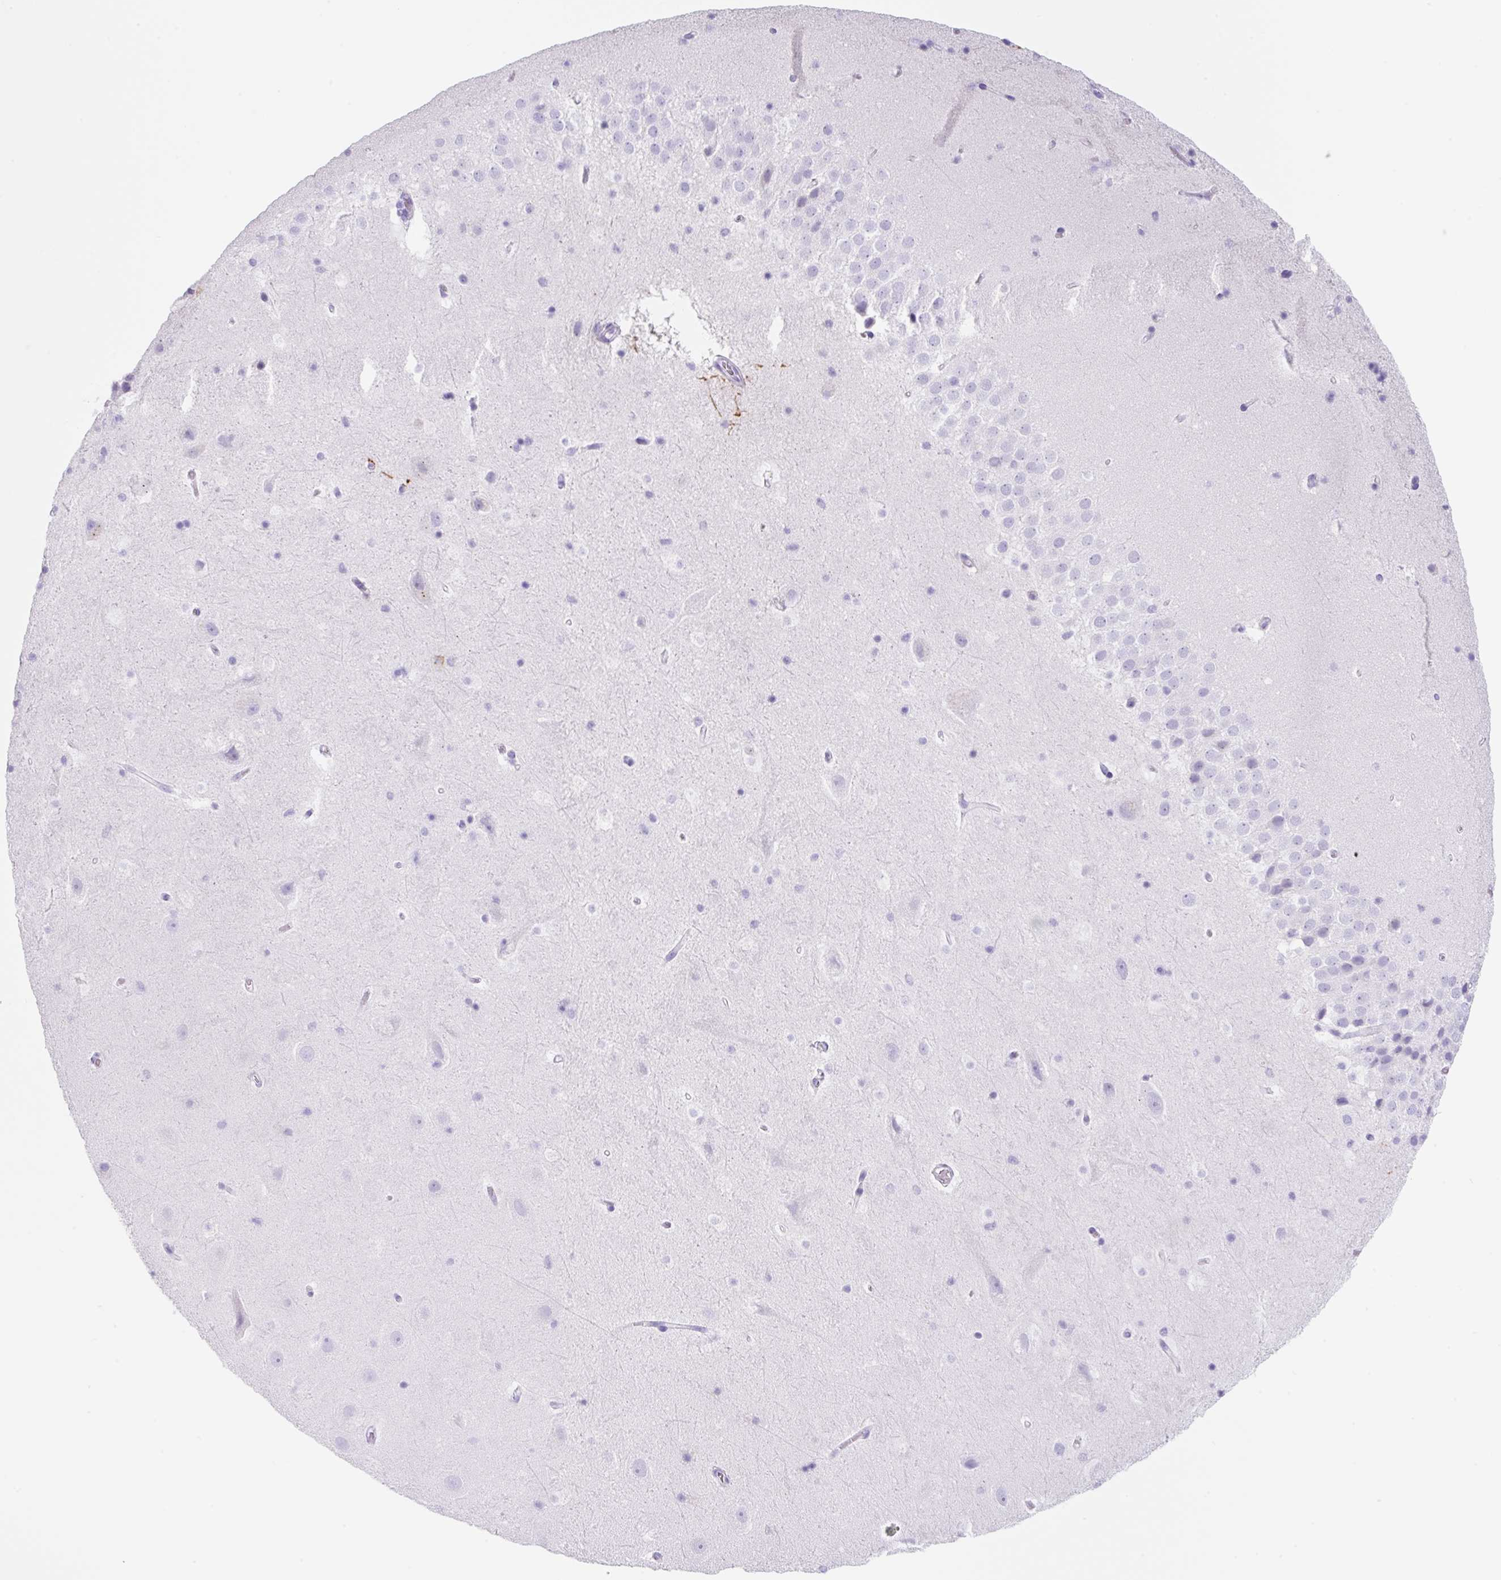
{"staining": {"intensity": "negative", "quantity": "none", "location": "none"}, "tissue": "hippocampus", "cell_type": "Glial cells", "image_type": "normal", "snomed": [{"axis": "morphology", "description": "Normal tissue, NOS"}, {"axis": "topography", "description": "Hippocampus"}], "caption": "Glial cells show no significant protein positivity in unremarkable hippocampus.", "gene": "KLK8", "patient": {"sex": "male", "age": 37}}